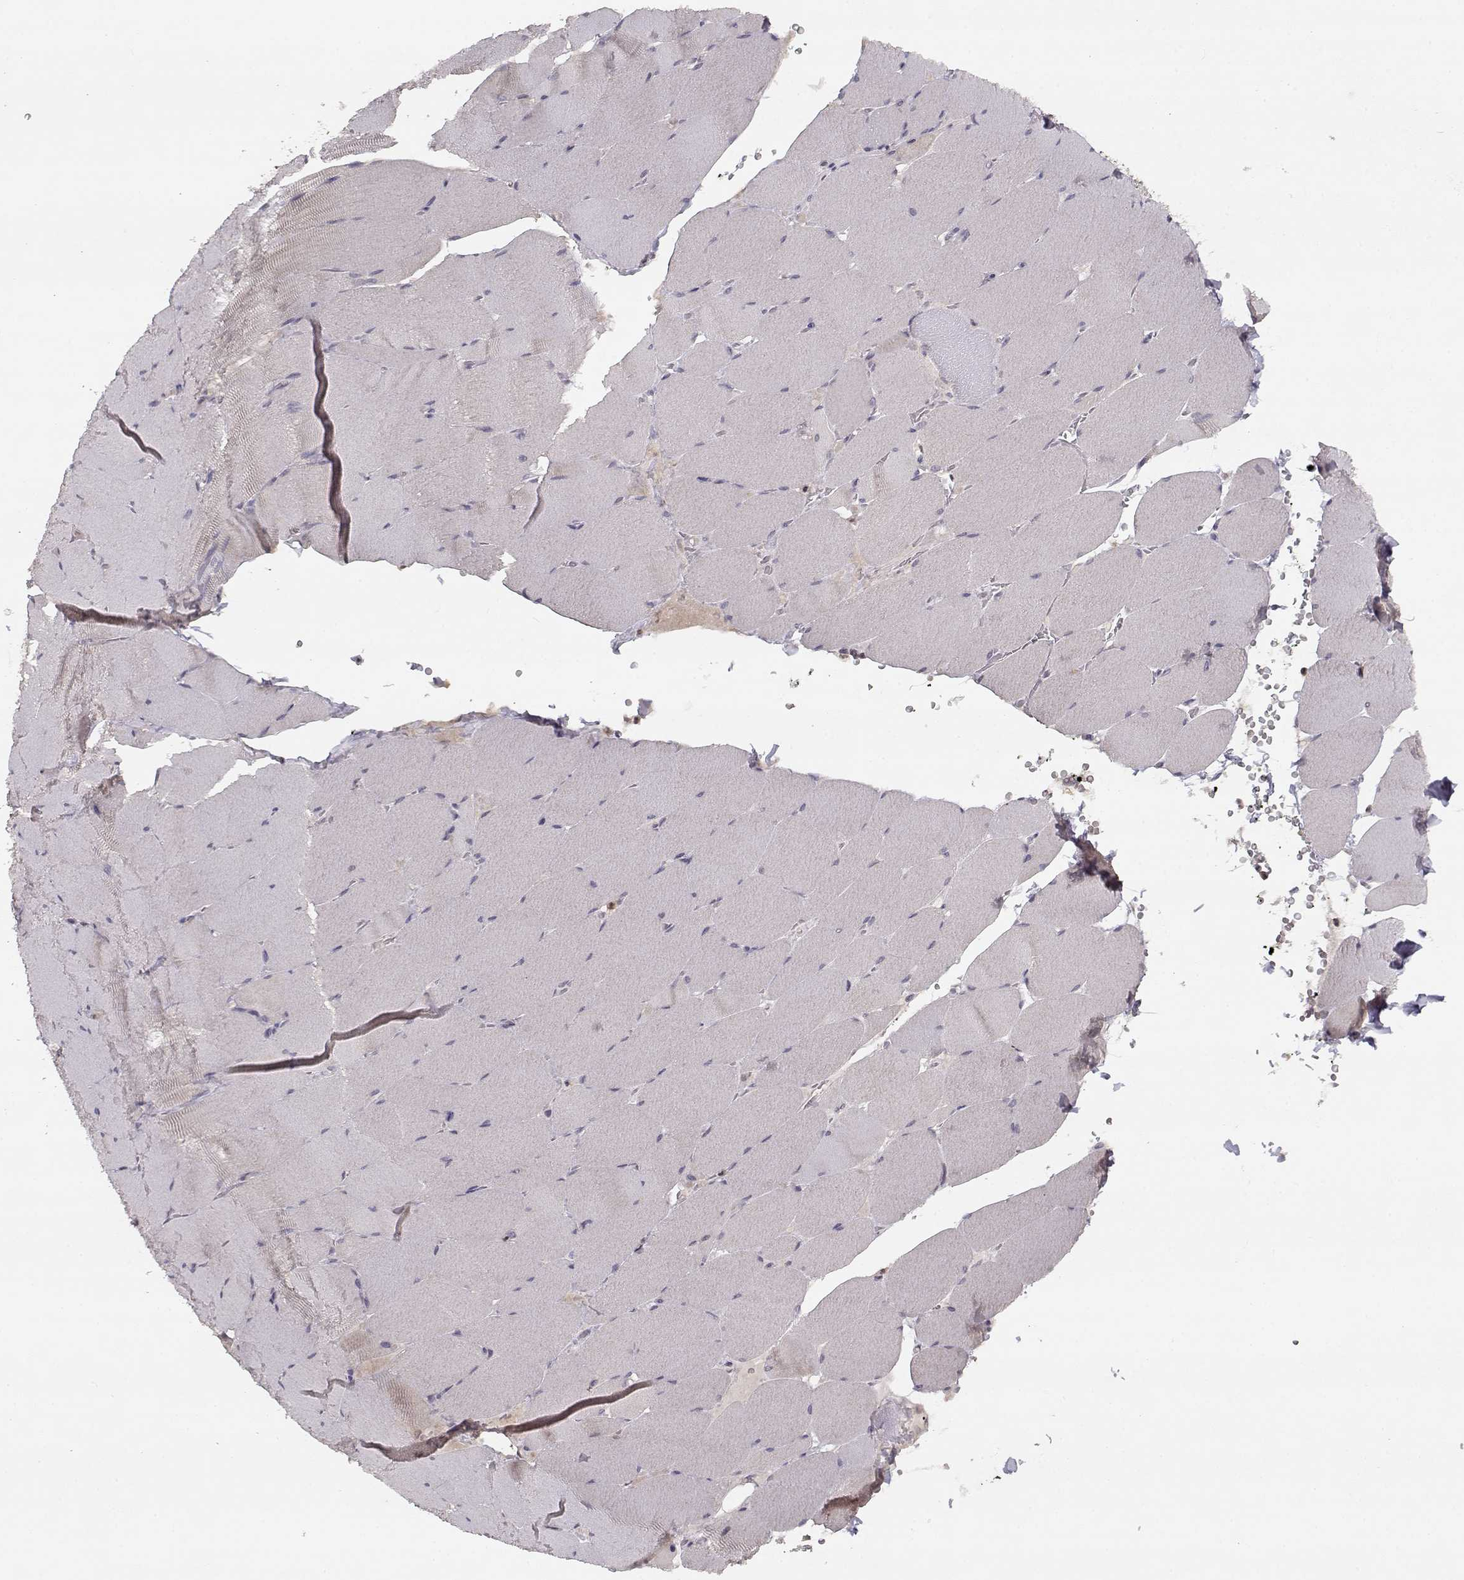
{"staining": {"intensity": "negative", "quantity": "none", "location": "none"}, "tissue": "skeletal muscle", "cell_type": "Myocytes", "image_type": "normal", "snomed": [{"axis": "morphology", "description": "Normal tissue, NOS"}, {"axis": "topography", "description": "Skeletal muscle"}], "caption": "Myocytes show no significant staining in benign skeletal muscle. (DAB immunohistochemistry (IHC) with hematoxylin counter stain).", "gene": "BMX", "patient": {"sex": "male", "age": 56}}